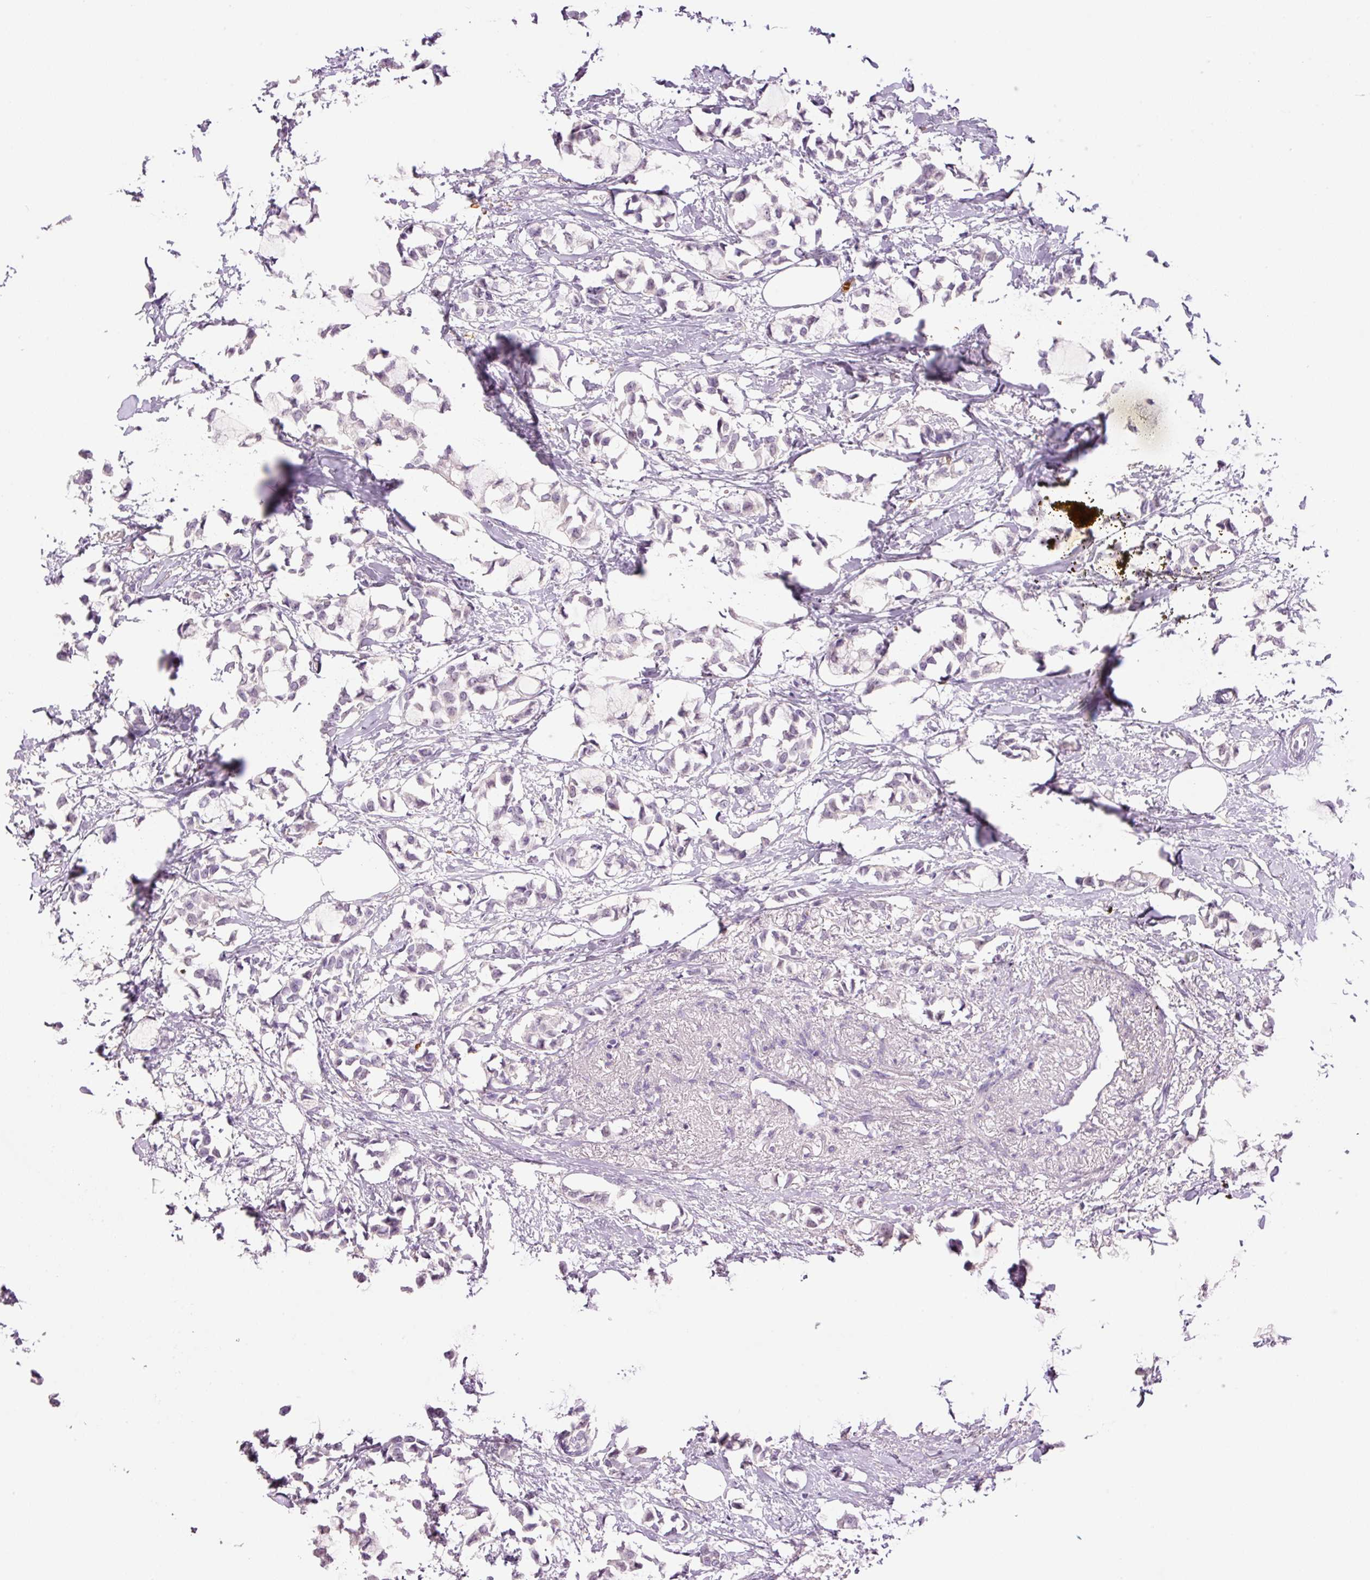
{"staining": {"intensity": "negative", "quantity": "none", "location": "none"}, "tissue": "breast cancer", "cell_type": "Tumor cells", "image_type": "cancer", "snomed": [{"axis": "morphology", "description": "Duct carcinoma"}, {"axis": "topography", "description": "Breast"}], "caption": "Tumor cells are negative for brown protein staining in infiltrating ductal carcinoma (breast). (DAB IHC visualized using brightfield microscopy, high magnification).", "gene": "LY6G6D", "patient": {"sex": "female", "age": 73}}